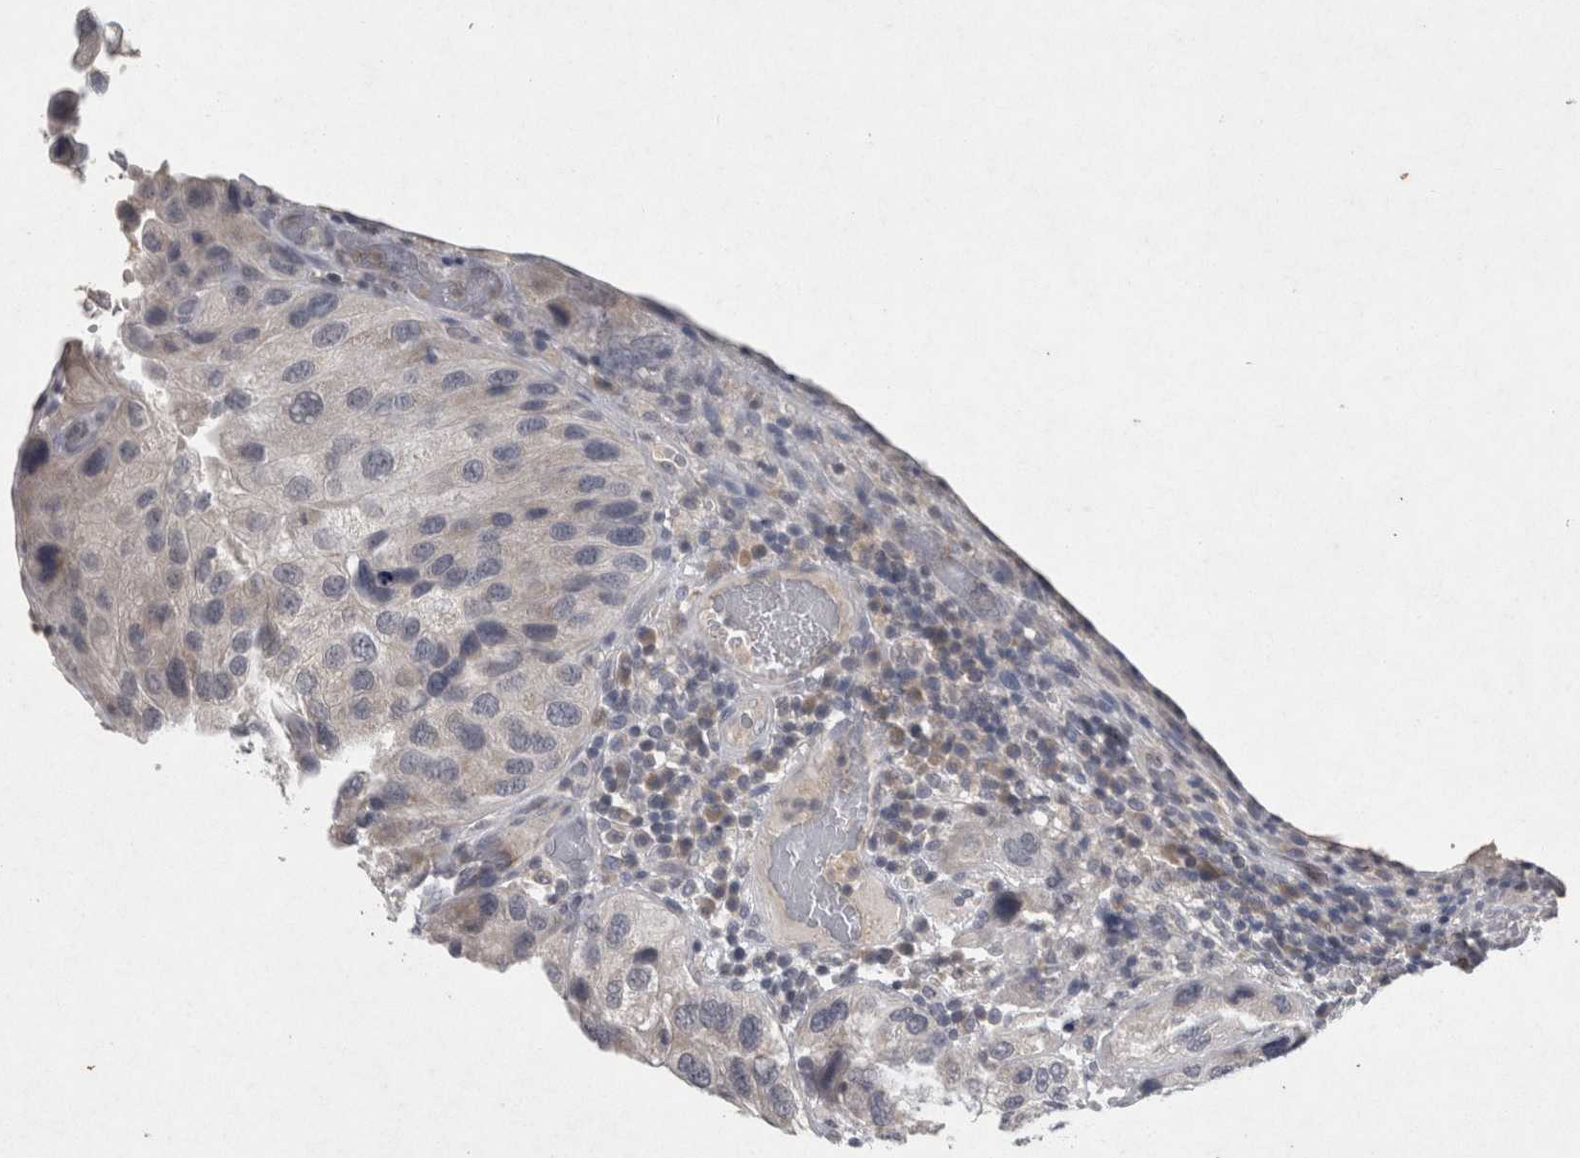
{"staining": {"intensity": "negative", "quantity": "none", "location": "none"}, "tissue": "urothelial cancer", "cell_type": "Tumor cells", "image_type": "cancer", "snomed": [{"axis": "morphology", "description": "Urothelial carcinoma, High grade"}, {"axis": "topography", "description": "Urinary bladder"}], "caption": "Immunohistochemical staining of urothelial carcinoma (high-grade) reveals no significant staining in tumor cells.", "gene": "WNT7A", "patient": {"sex": "female", "age": 64}}